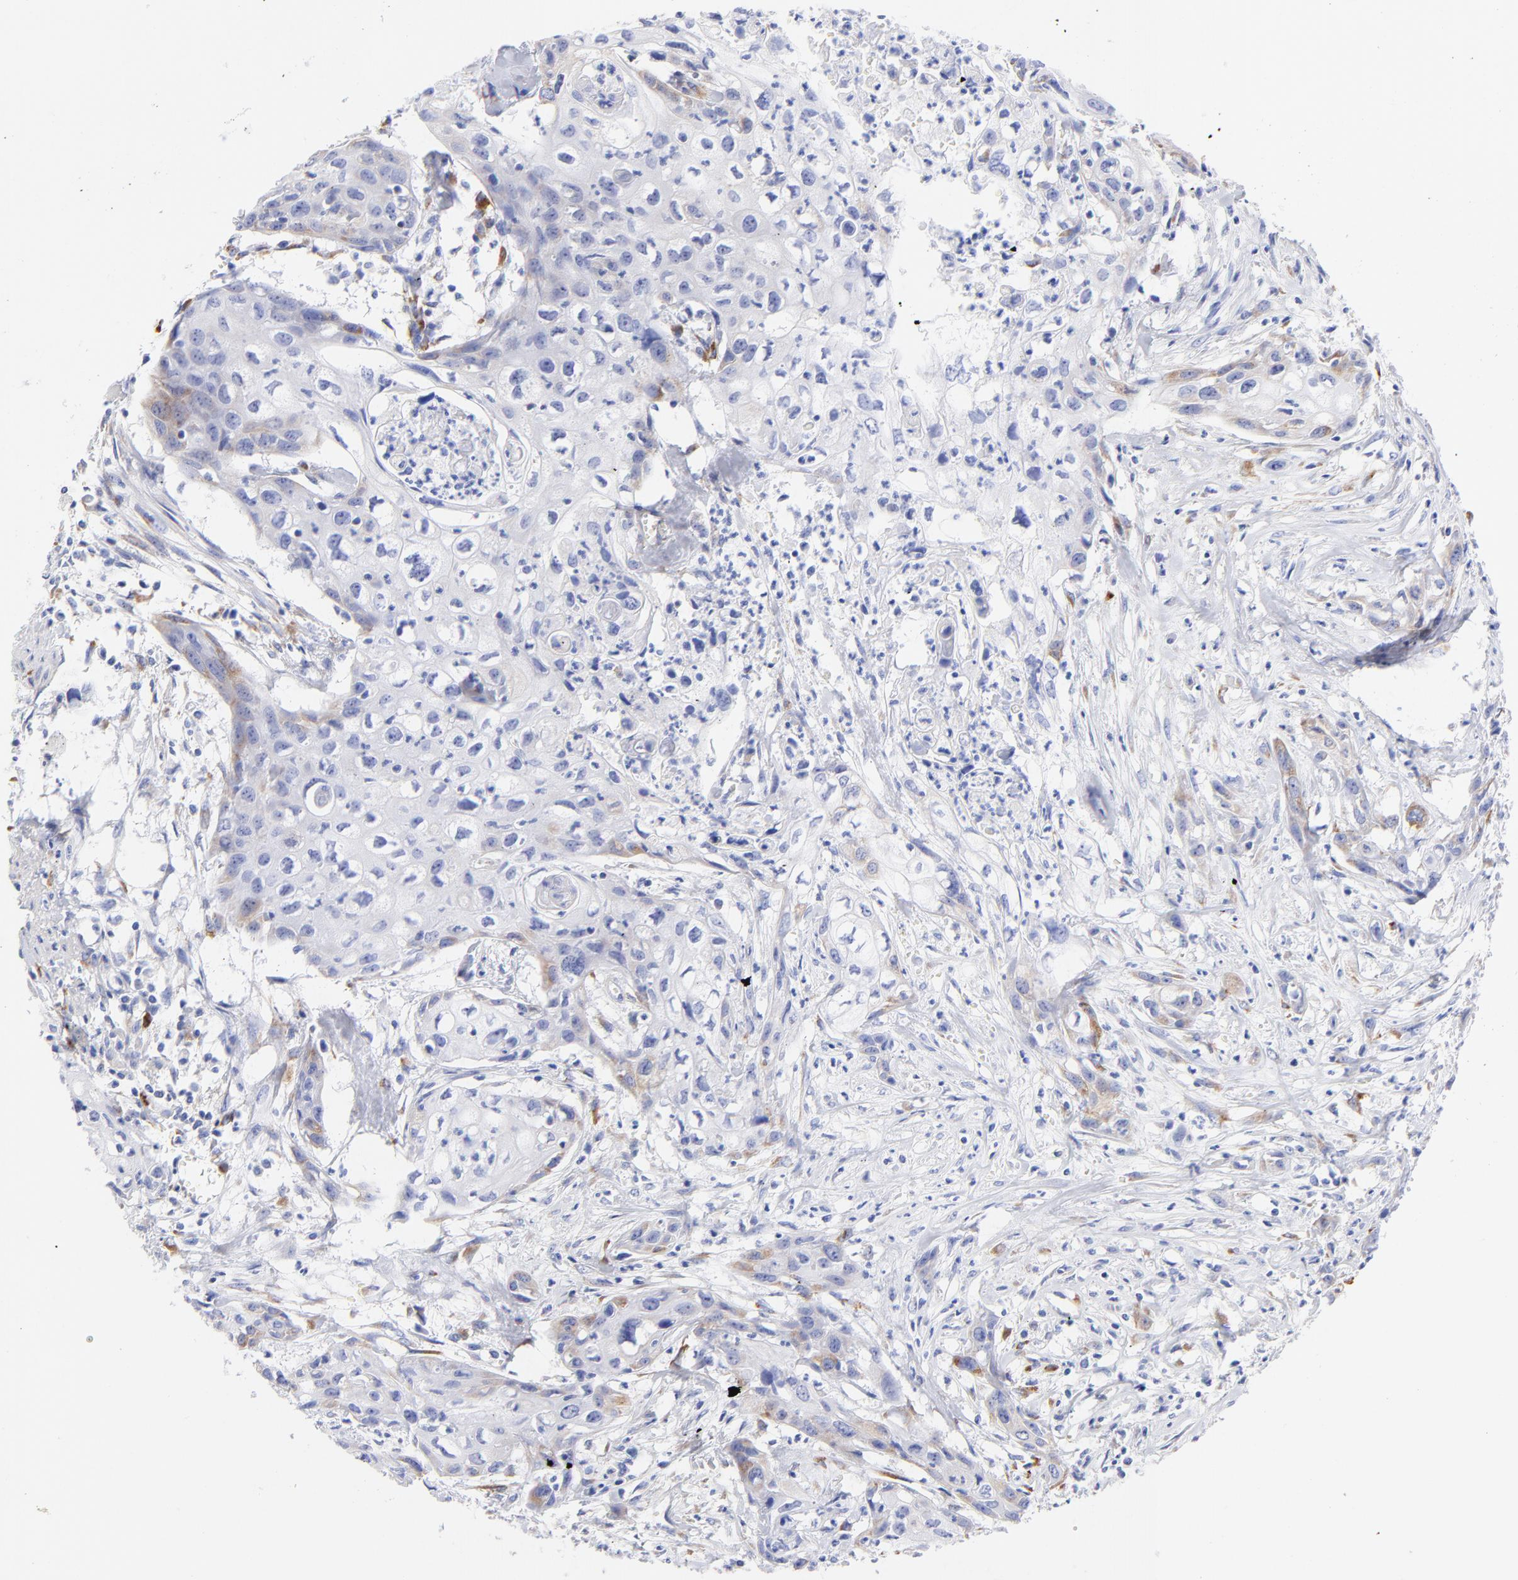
{"staining": {"intensity": "weak", "quantity": "<25%", "location": "cytoplasmic/membranous"}, "tissue": "urothelial cancer", "cell_type": "Tumor cells", "image_type": "cancer", "snomed": [{"axis": "morphology", "description": "Urothelial carcinoma, High grade"}, {"axis": "topography", "description": "Urinary bladder"}], "caption": "The IHC image has no significant staining in tumor cells of urothelial cancer tissue.", "gene": "C1QTNF6", "patient": {"sex": "male", "age": 54}}